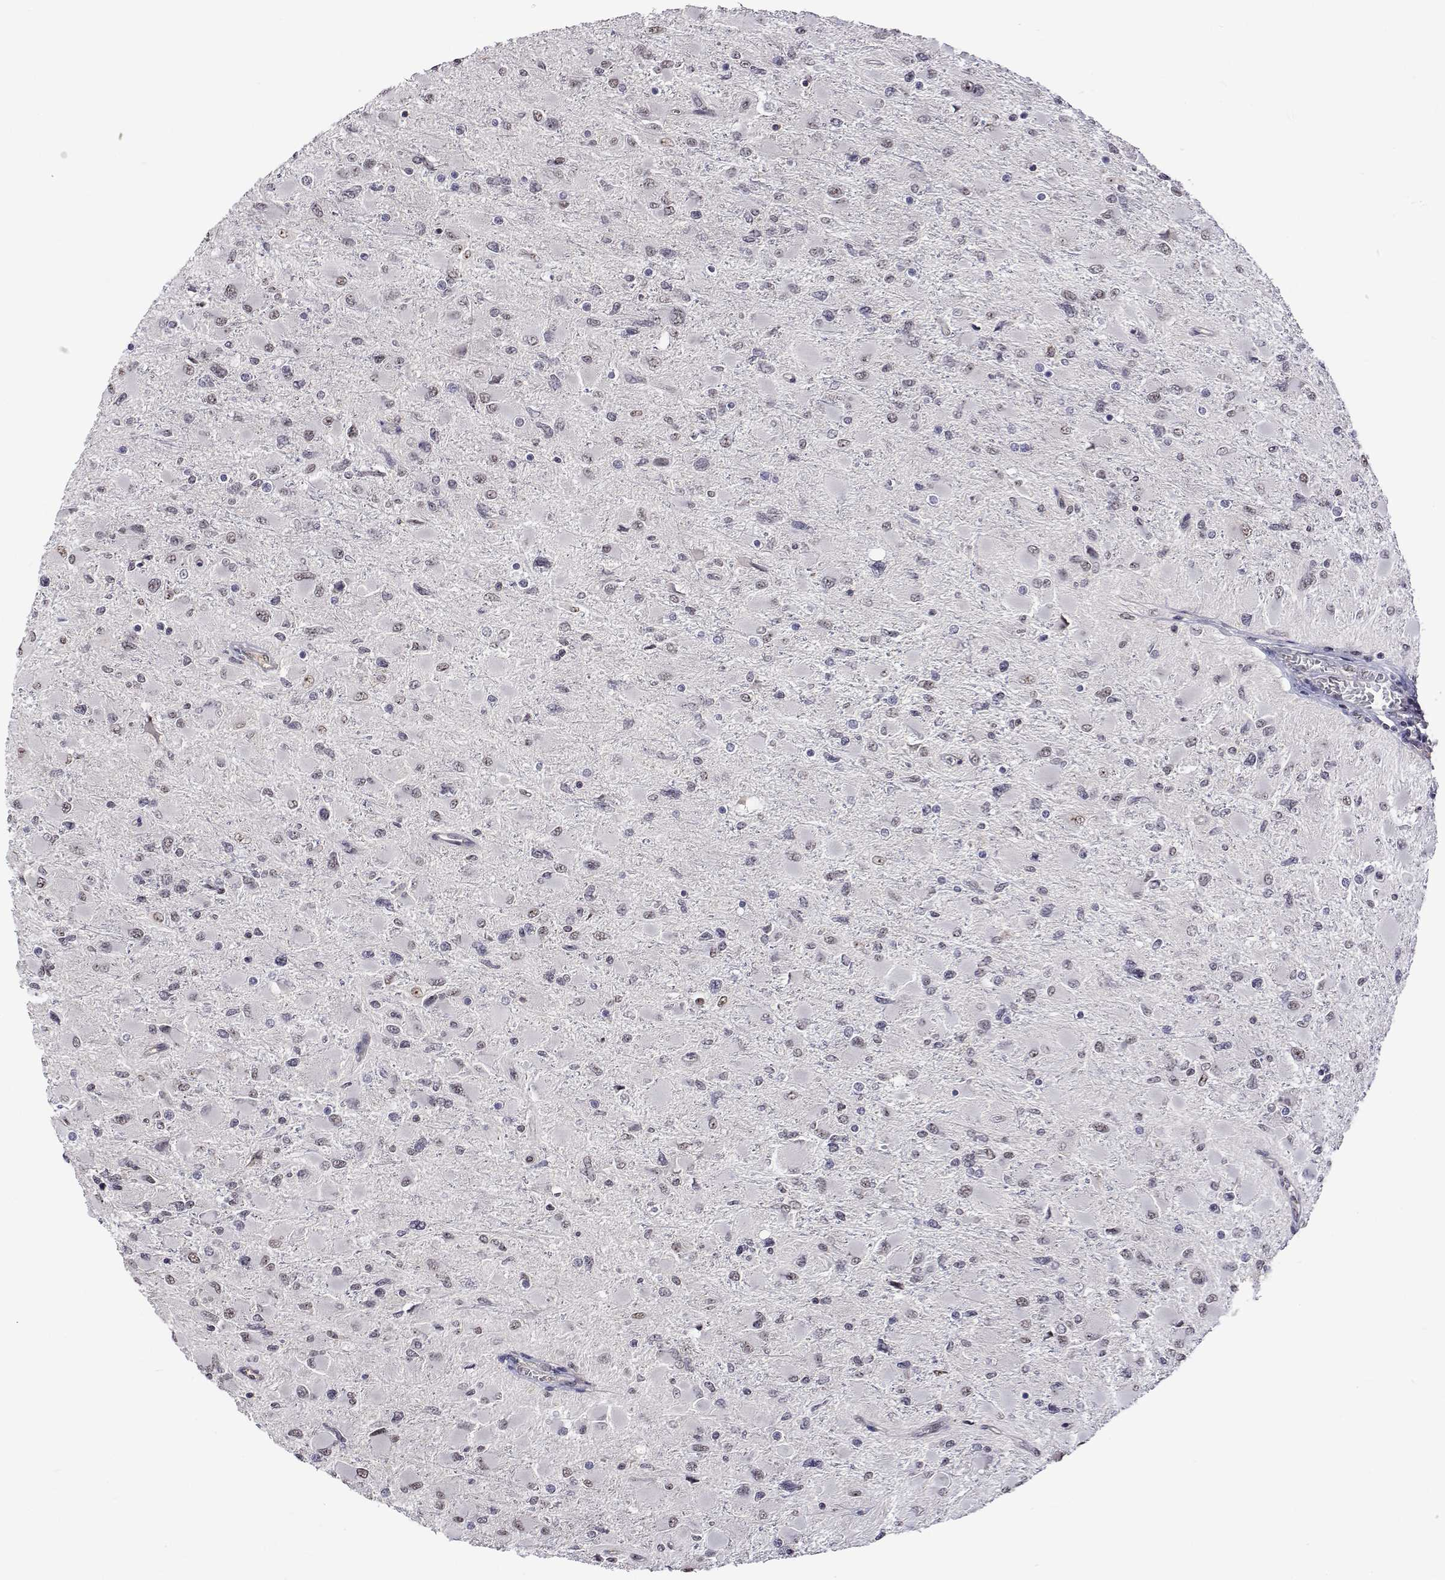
{"staining": {"intensity": "negative", "quantity": "none", "location": "none"}, "tissue": "glioma", "cell_type": "Tumor cells", "image_type": "cancer", "snomed": [{"axis": "morphology", "description": "Glioma, malignant, High grade"}, {"axis": "topography", "description": "Cerebral cortex"}], "caption": "The photomicrograph demonstrates no significant expression in tumor cells of malignant high-grade glioma.", "gene": "NHP2", "patient": {"sex": "female", "age": 36}}